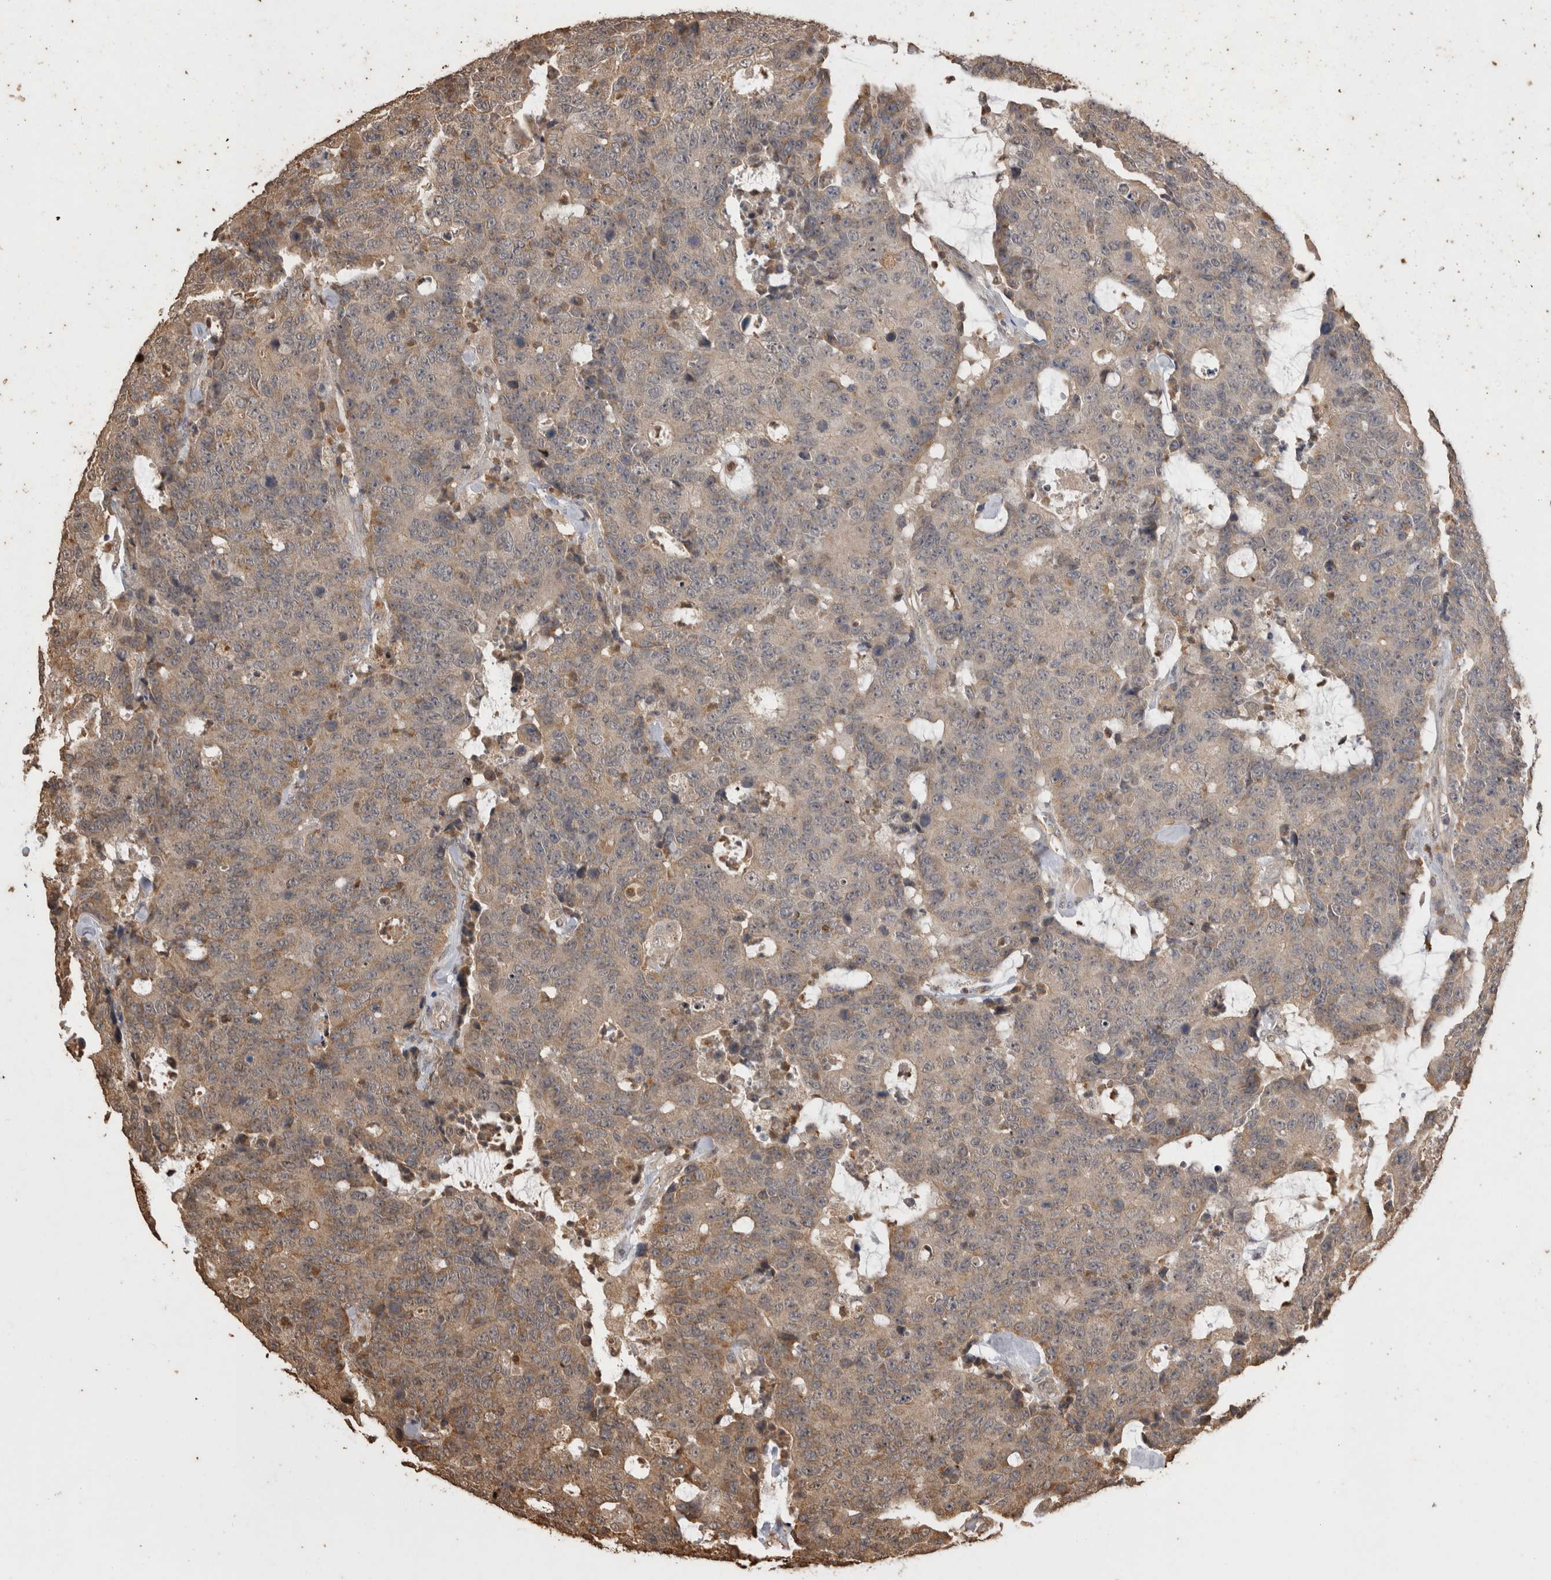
{"staining": {"intensity": "moderate", "quantity": "25%-75%", "location": "cytoplasmic/membranous"}, "tissue": "colorectal cancer", "cell_type": "Tumor cells", "image_type": "cancer", "snomed": [{"axis": "morphology", "description": "Adenocarcinoma, NOS"}, {"axis": "topography", "description": "Colon"}], "caption": "Tumor cells demonstrate moderate cytoplasmic/membranous staining in about 25%-75% of cells in colorectal cancer. Using DAB (3,3'-diaminobenzidine) (brown) and hematoxylin (blue) stains, captured at high magnification using brightfield microscopy.", "gene": "SOCS5", "patient": {"sex": "female", "age": 86}}